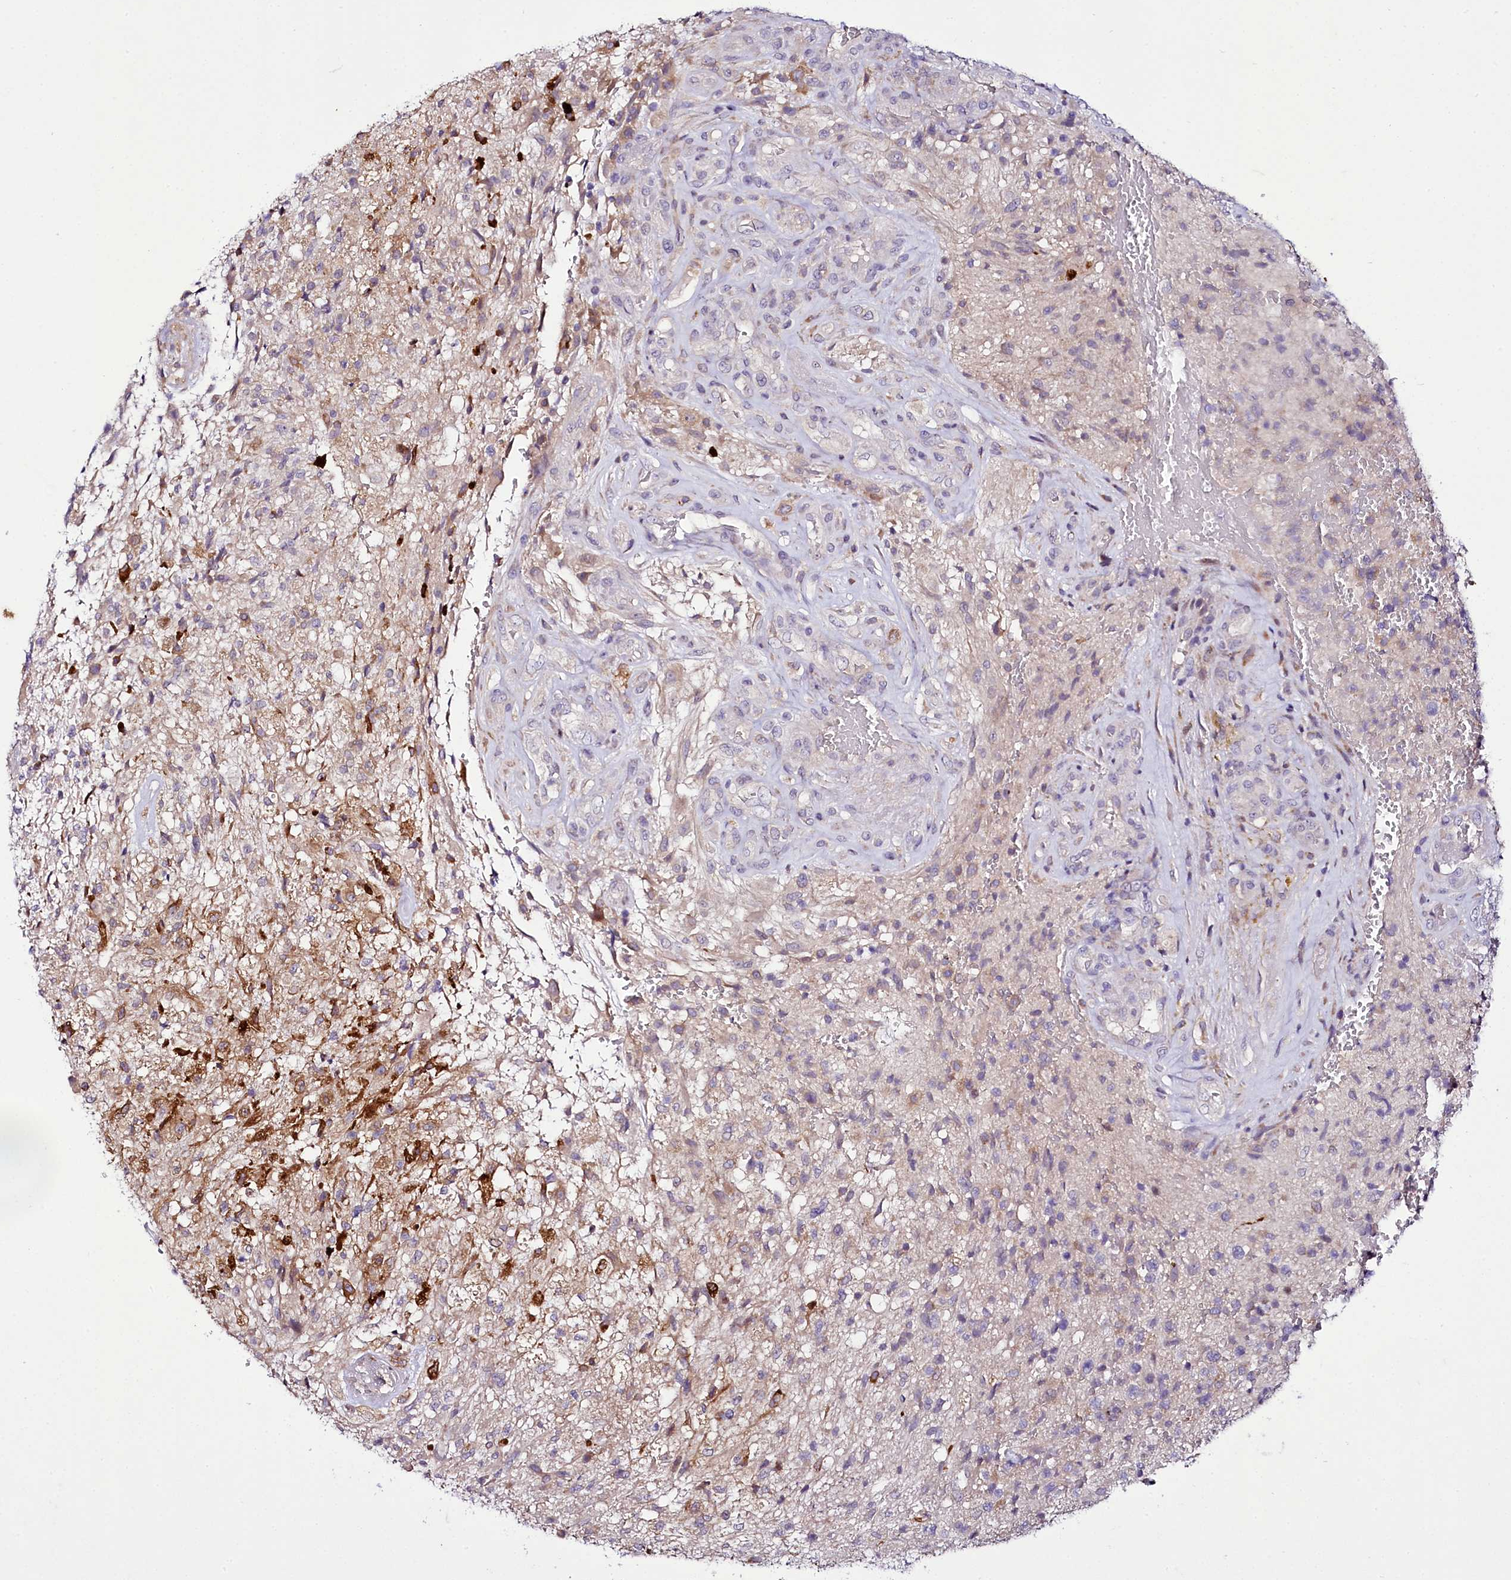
{"staining": {"intensity": "weak", "quantity": "<25%", "location": "cytoplasmic/membranous"}, "tissue": "glioma", "cell_type": "Tumor cells", "image_type": "cancer", "snomed": [{"axis": "morphology", "description": "Glioma, malignant, High grade"}, {"axis": "topography", "description": "Brain"}], "caption": "The immunohistochemistry (IHC) image has no significant staining in tumor cells of glioma tissue. Nuclei are stained in blue.", "gene": "ZC3H12C", "patient": {"sex": "male", "age": 56}}